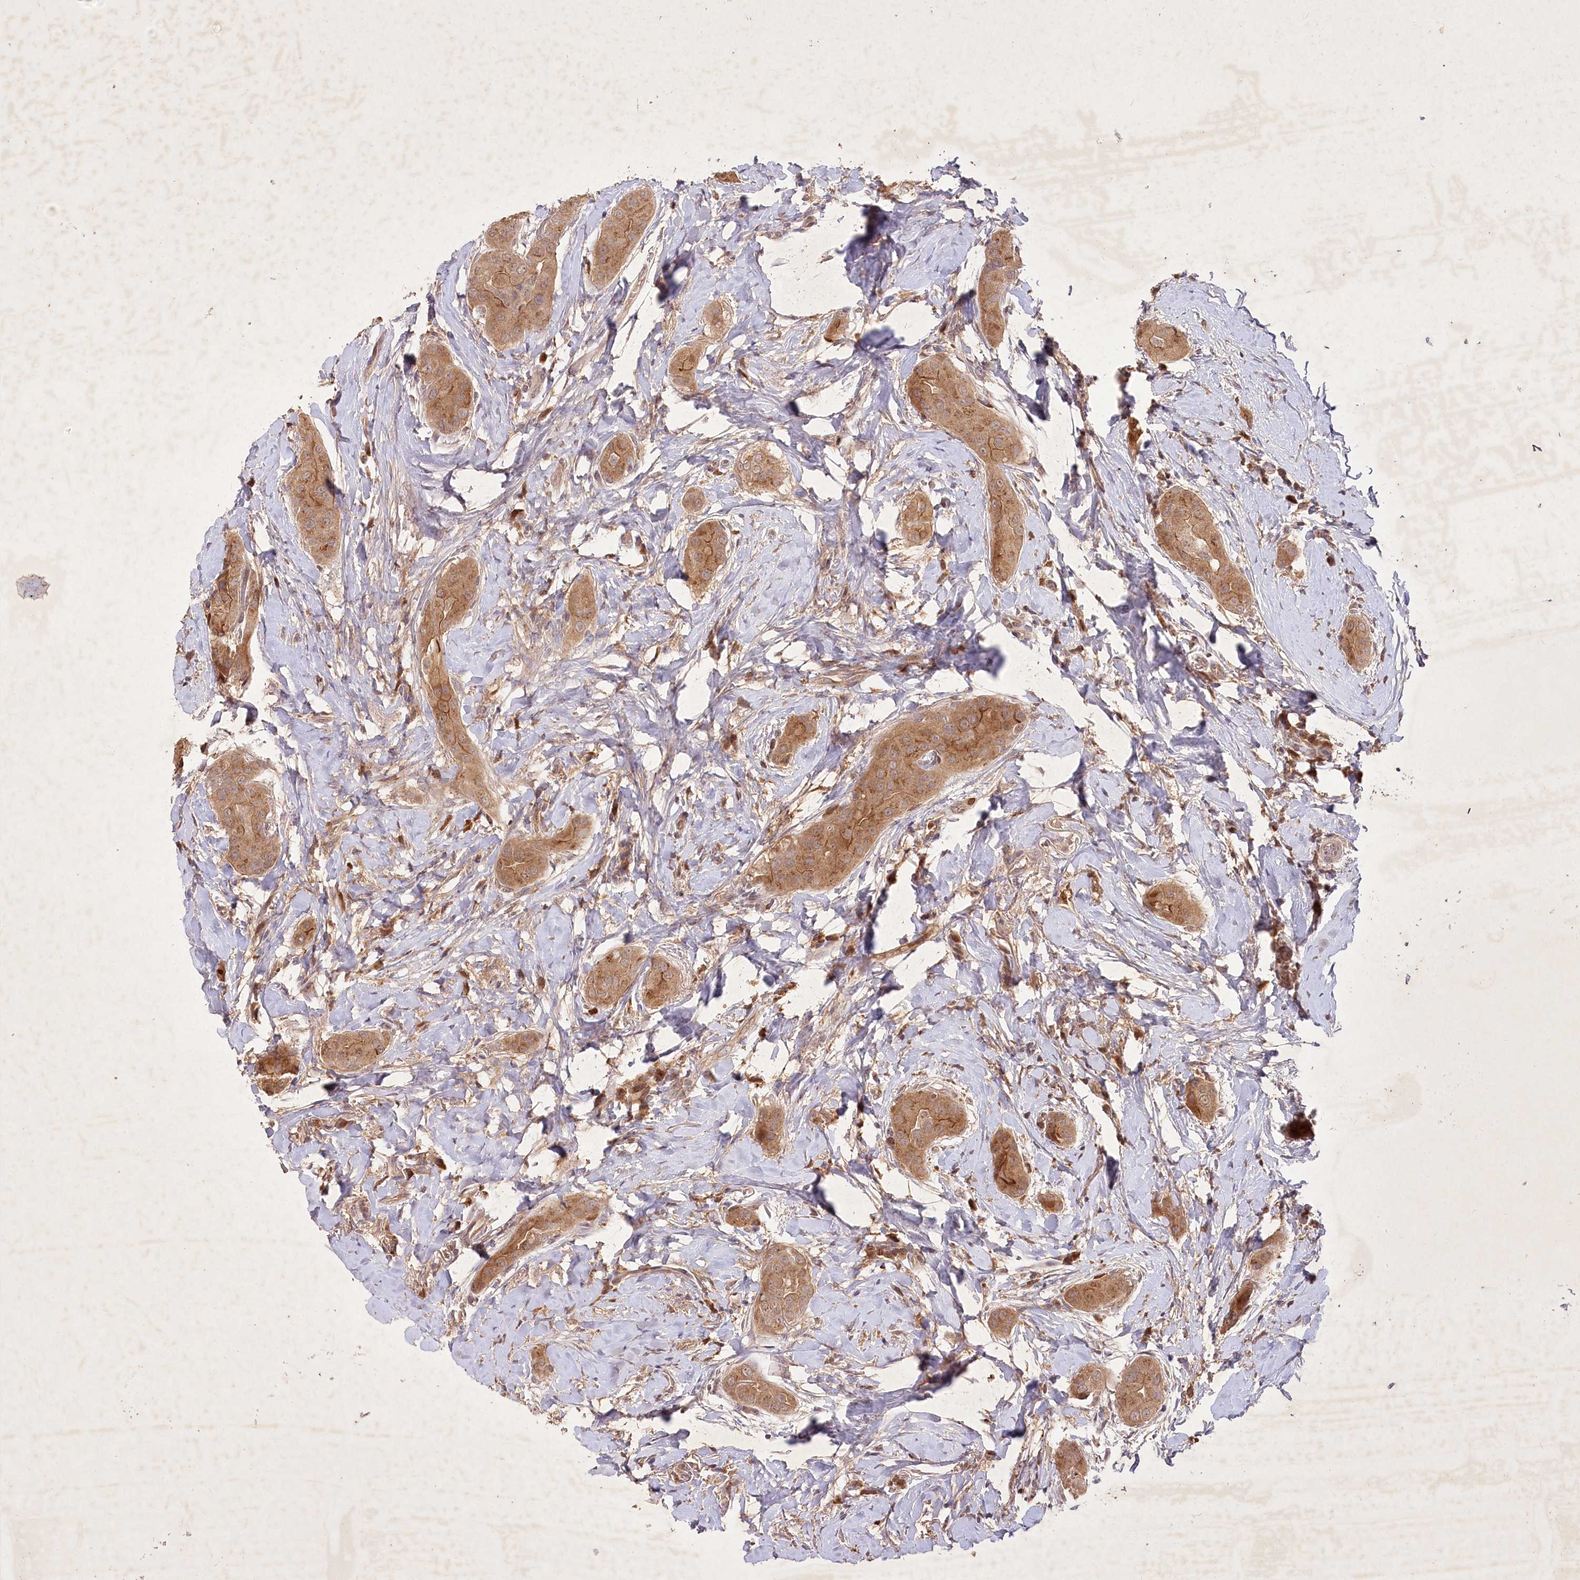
{"staining": {"intensity": "moderate", "quantity": ">75%", "location": "cytoplasmic/membranous"}, "tissue": "thyroid cancer", "cell_type": "Tumor cells", "image_type": "cancer", "snomed": [{"axis": "morphology", "description": "Papillary adenocarcinoma, NOS"}, {"axis": "topography", "description": "Thyroid gland"}], "caption": "High-power microscopy captured an IHC histopathology image of thyroid papillary adenocarcinoma, revealing moderate cytoplasmic/membranous staining in about >75% of tumor cells. The staining was performed using DAB (3,3'-diaminobenzidine), with brown indicating positive protein expression. Nuclei are stained blue with hematoxylin.", "gene": "IRAK1BP1", "patient": {"sex": "male", "age": 33}}